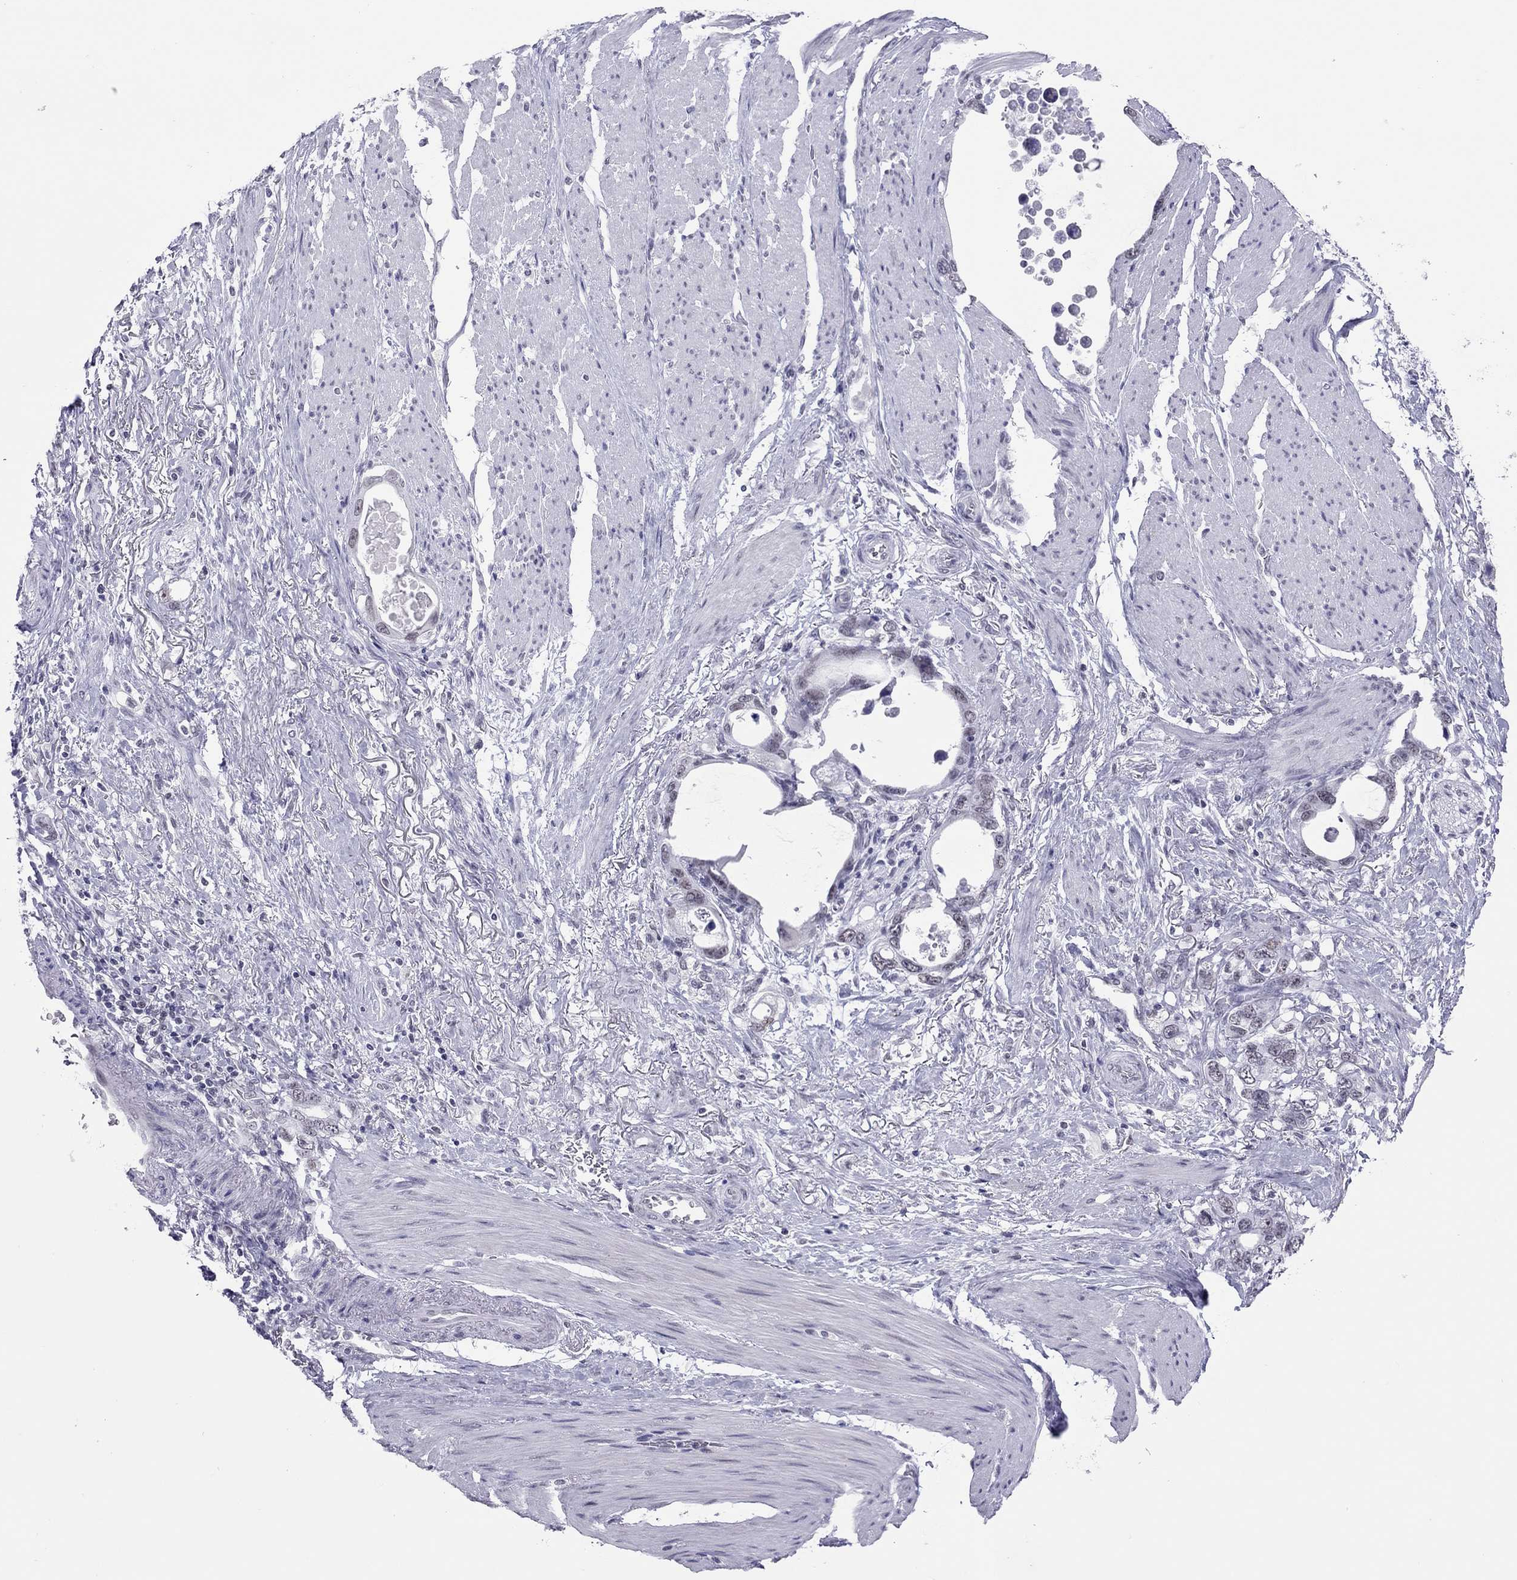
{"staining": {"intensity": "negative", "quantity": "none", "location": "none"}, "tissue": "stomach cancer", "cell_type": "Tumor cells", "image_type": "cancer", "snomed": [{"axis": "morphology", "description": "Adenocarcinoma, NOS"}, {"axis": "topography", "description": "Stomach, upper"}], "caption": "Immunohistochemical staining of human stomach cancer (adenocarcinoma) shows no significant positivity in tumor cells.", "gene": "JHY", "patient": {"sex": "male", "age": 74}}